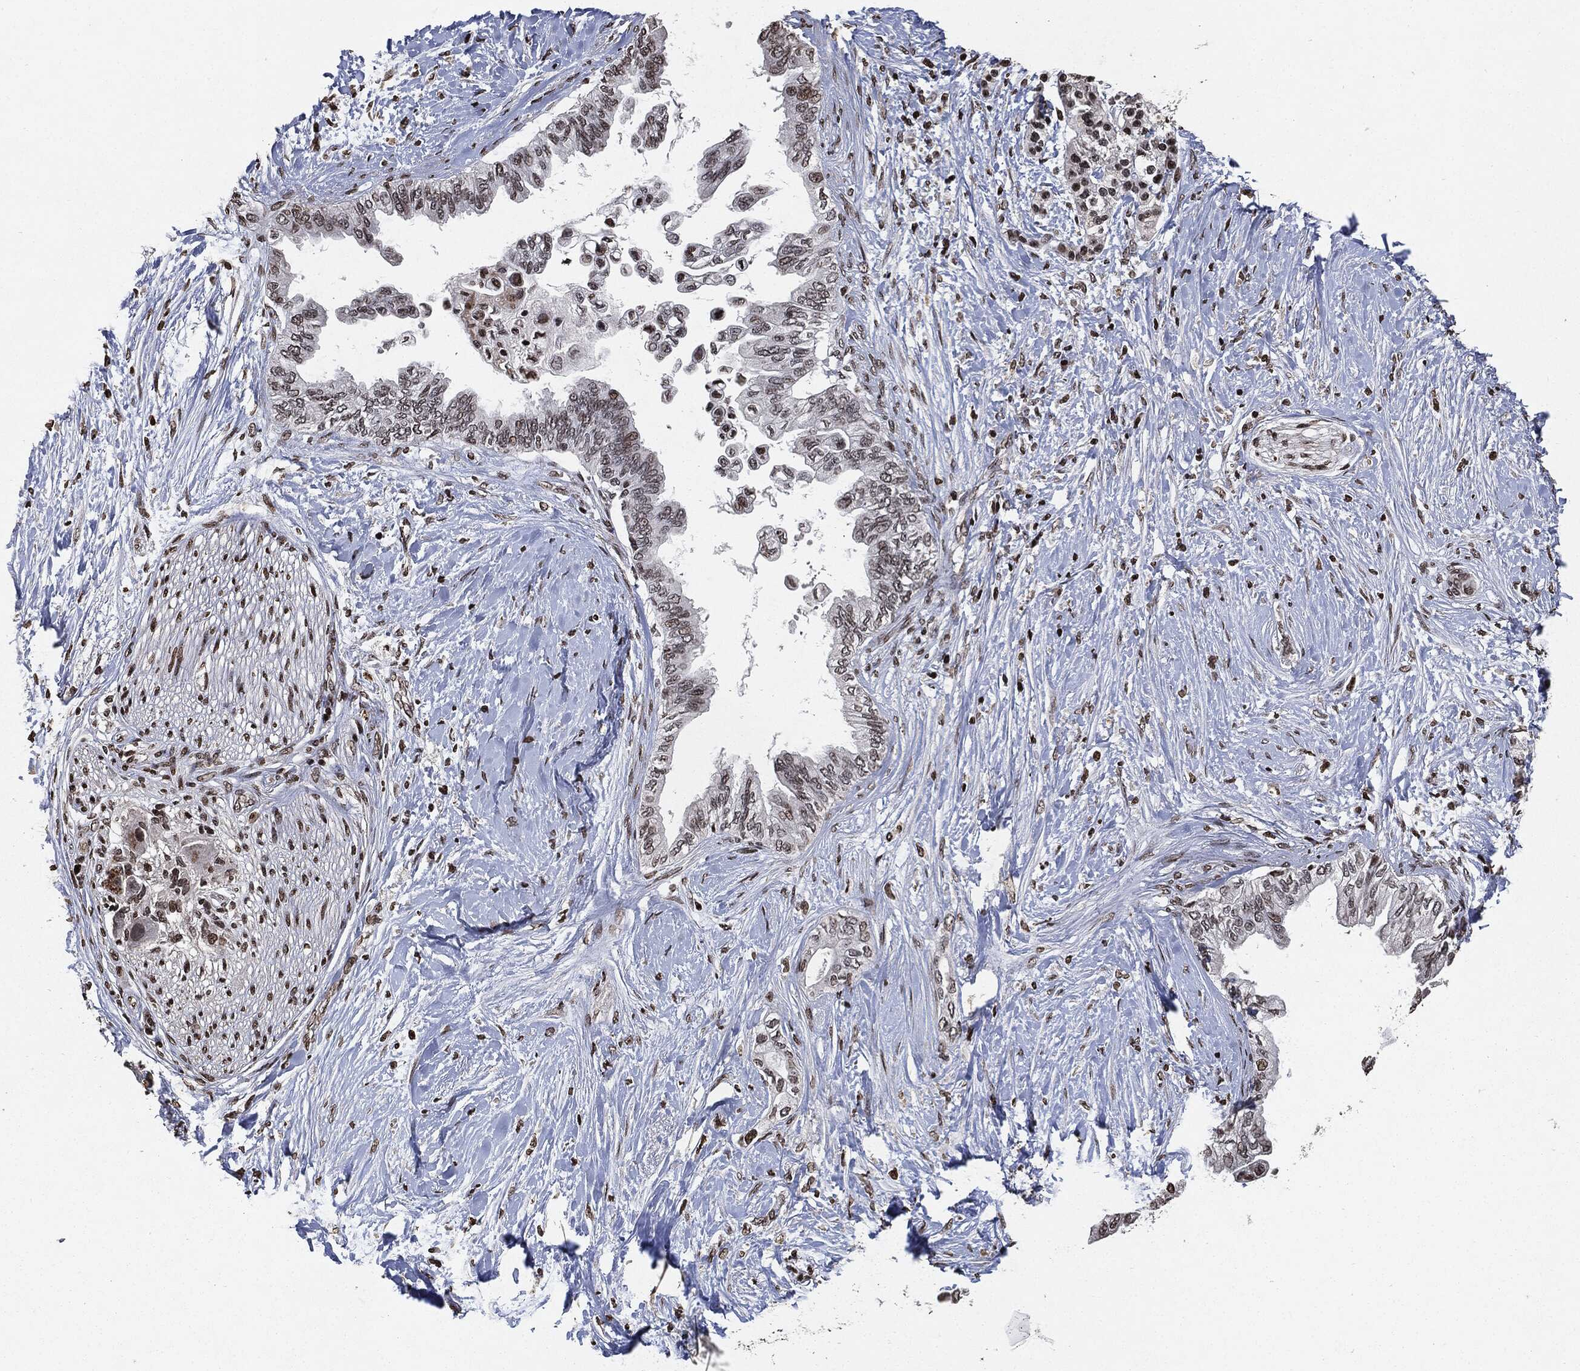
{"staining": {"intensity": "negative", "quantity": "none", "location": "none"}, "tissue": "pancreatic cancer", "cell_type": "Tumor cells", "image_type": "cancer", "snomed": [{"axis": "morphology", "description": "Normal tissue, NOS"}, {"axis": "morphology", "description": "Adenocarcinoma, NOS"}, {"axis": "topography", "description": "Pancreas"}, {"axis": "topography", "description": "Duodenum"}], "caption": "Tumor cells are negative for brown protein staining in adenocarcinoma (pancreatic).", "gene": "JUN", "patient": {"sex": "female", "age": 60}}